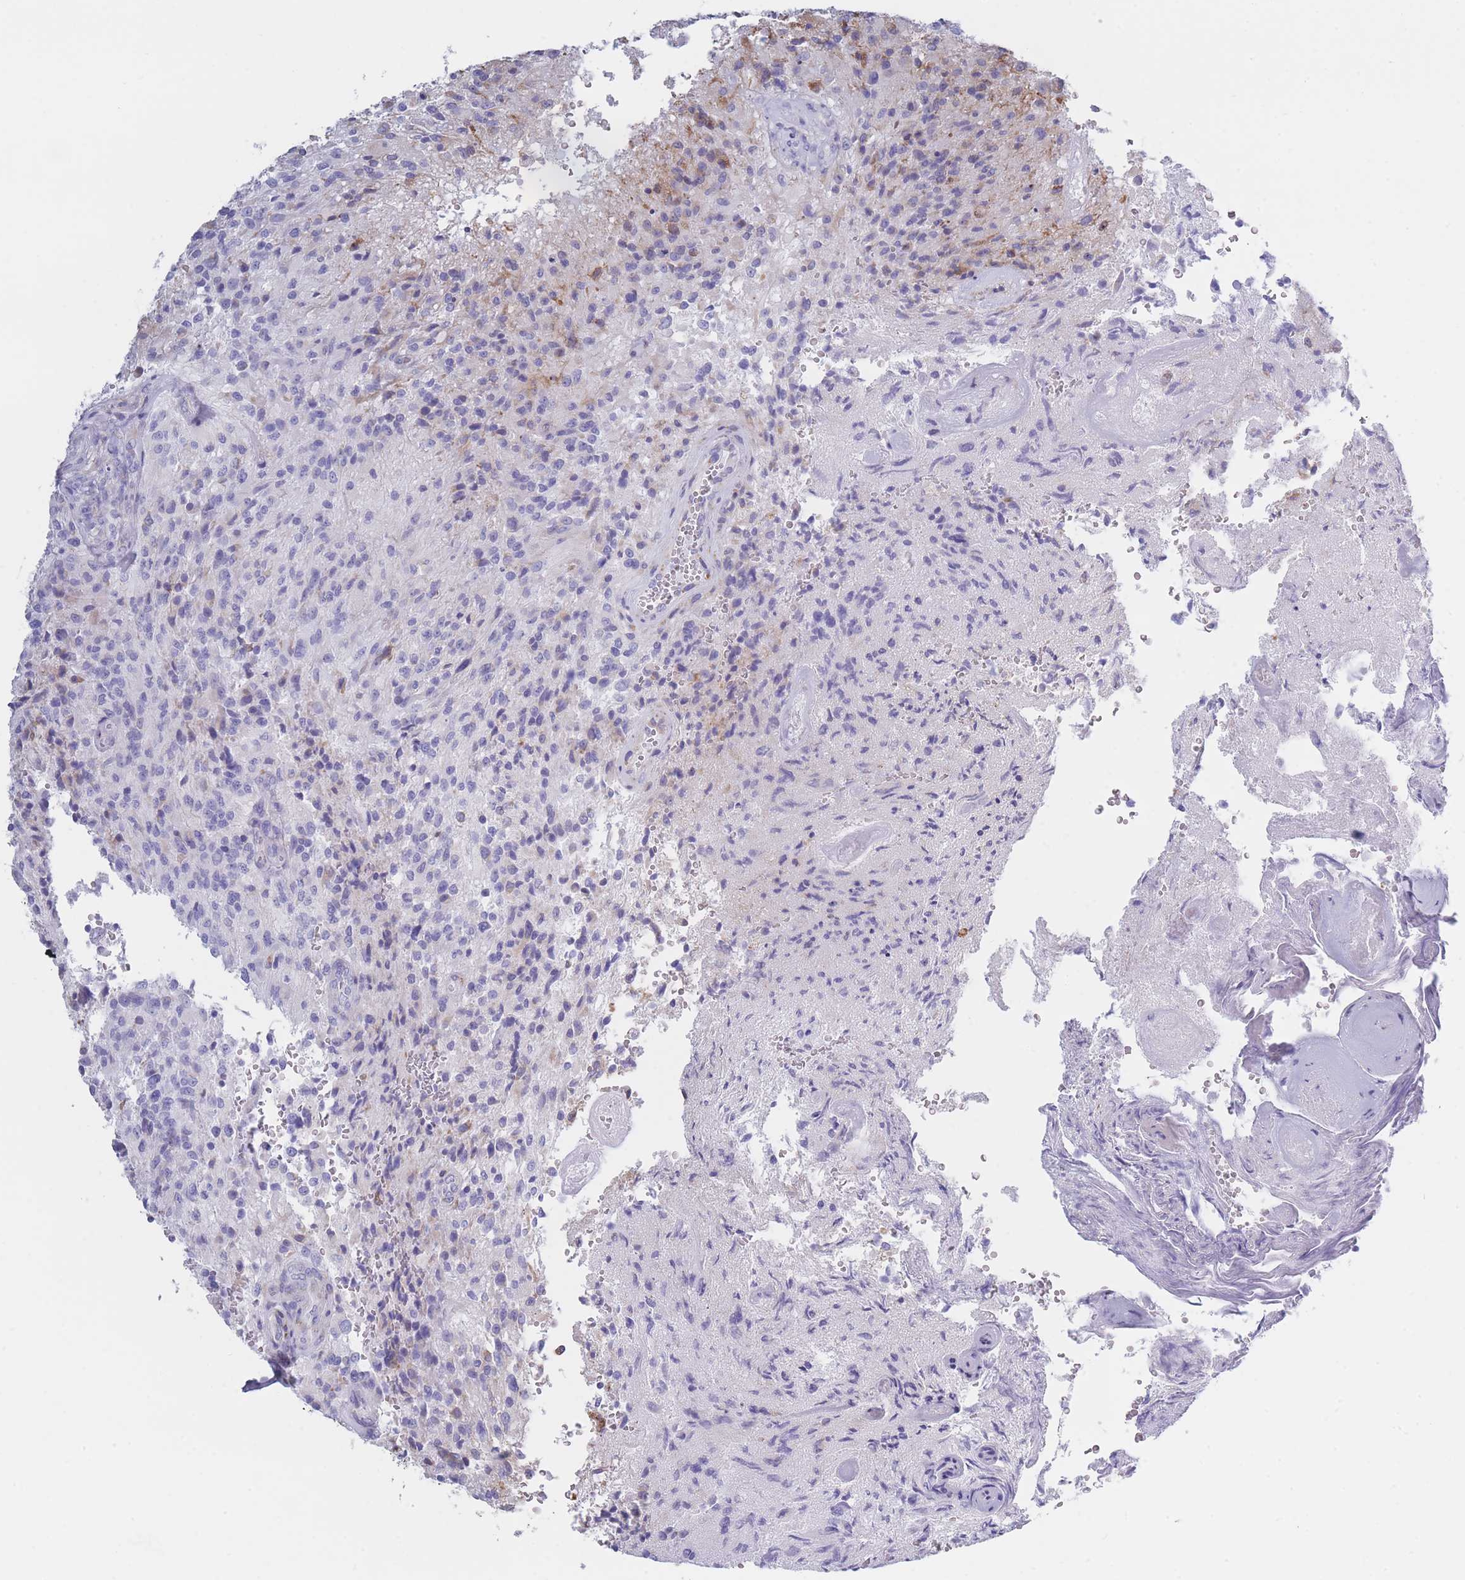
{"staining": {"intensity": "negative", "quantity": "none", "location": "none"}, "tissue": "glioma", "cell_type": "Tumor cells", "image_type": "cancer", "snomed": [{"axis": "morphology", "description": "Normal tissue, NOS"}, {"axis": "morphology", "description": "Glioma, malignant, High grade"}, {"axis": "topography", "description": "Cerebral cortex"}], "caption": "This is an IHC photomicrograph of human malignant glioma (high-grade). There is no expression in tumor cells.", "gene": "XKR8", "patient": {"sex": "male", "age": 56}}